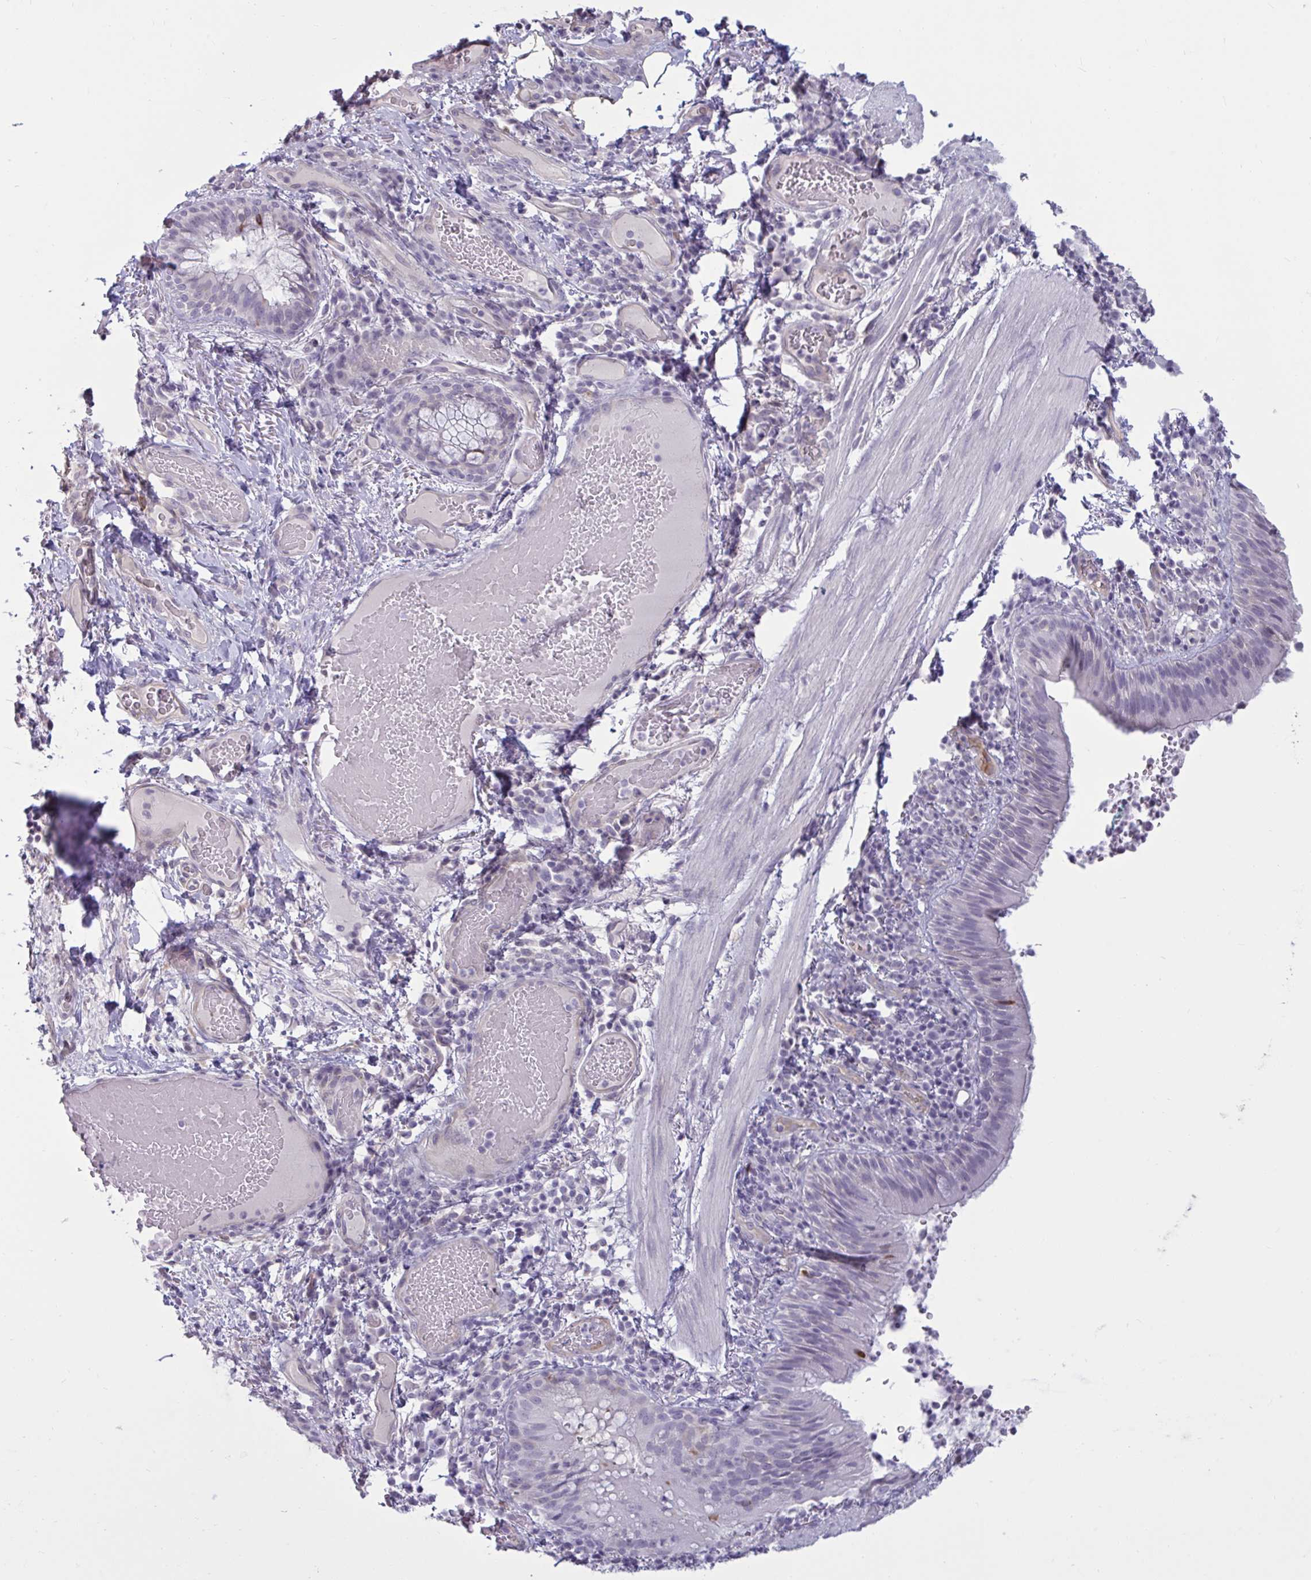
{"staining": {"intensity": "negative", "quantity": "none", "location": "none"}, "tissue": "bronchus", "cell_type": "Respiratory epithelial cells", "image_type": "normal", "snomed": [{"axis": "morphology", "description": "Normal tissue, NOS"}, {"axis": "topography", "description": "Lymph node"}, {"axis": "topography", "description": "Bronchus"}], "caption": "High power microscopy photomicrograph of an immunohistochemistry micrograph of unremarkable bronchus, revealing no significant positivity in respiratory epithelial cells.", "gene": "TBC1D4", "patient": {"sex": "male", "age": 56}}